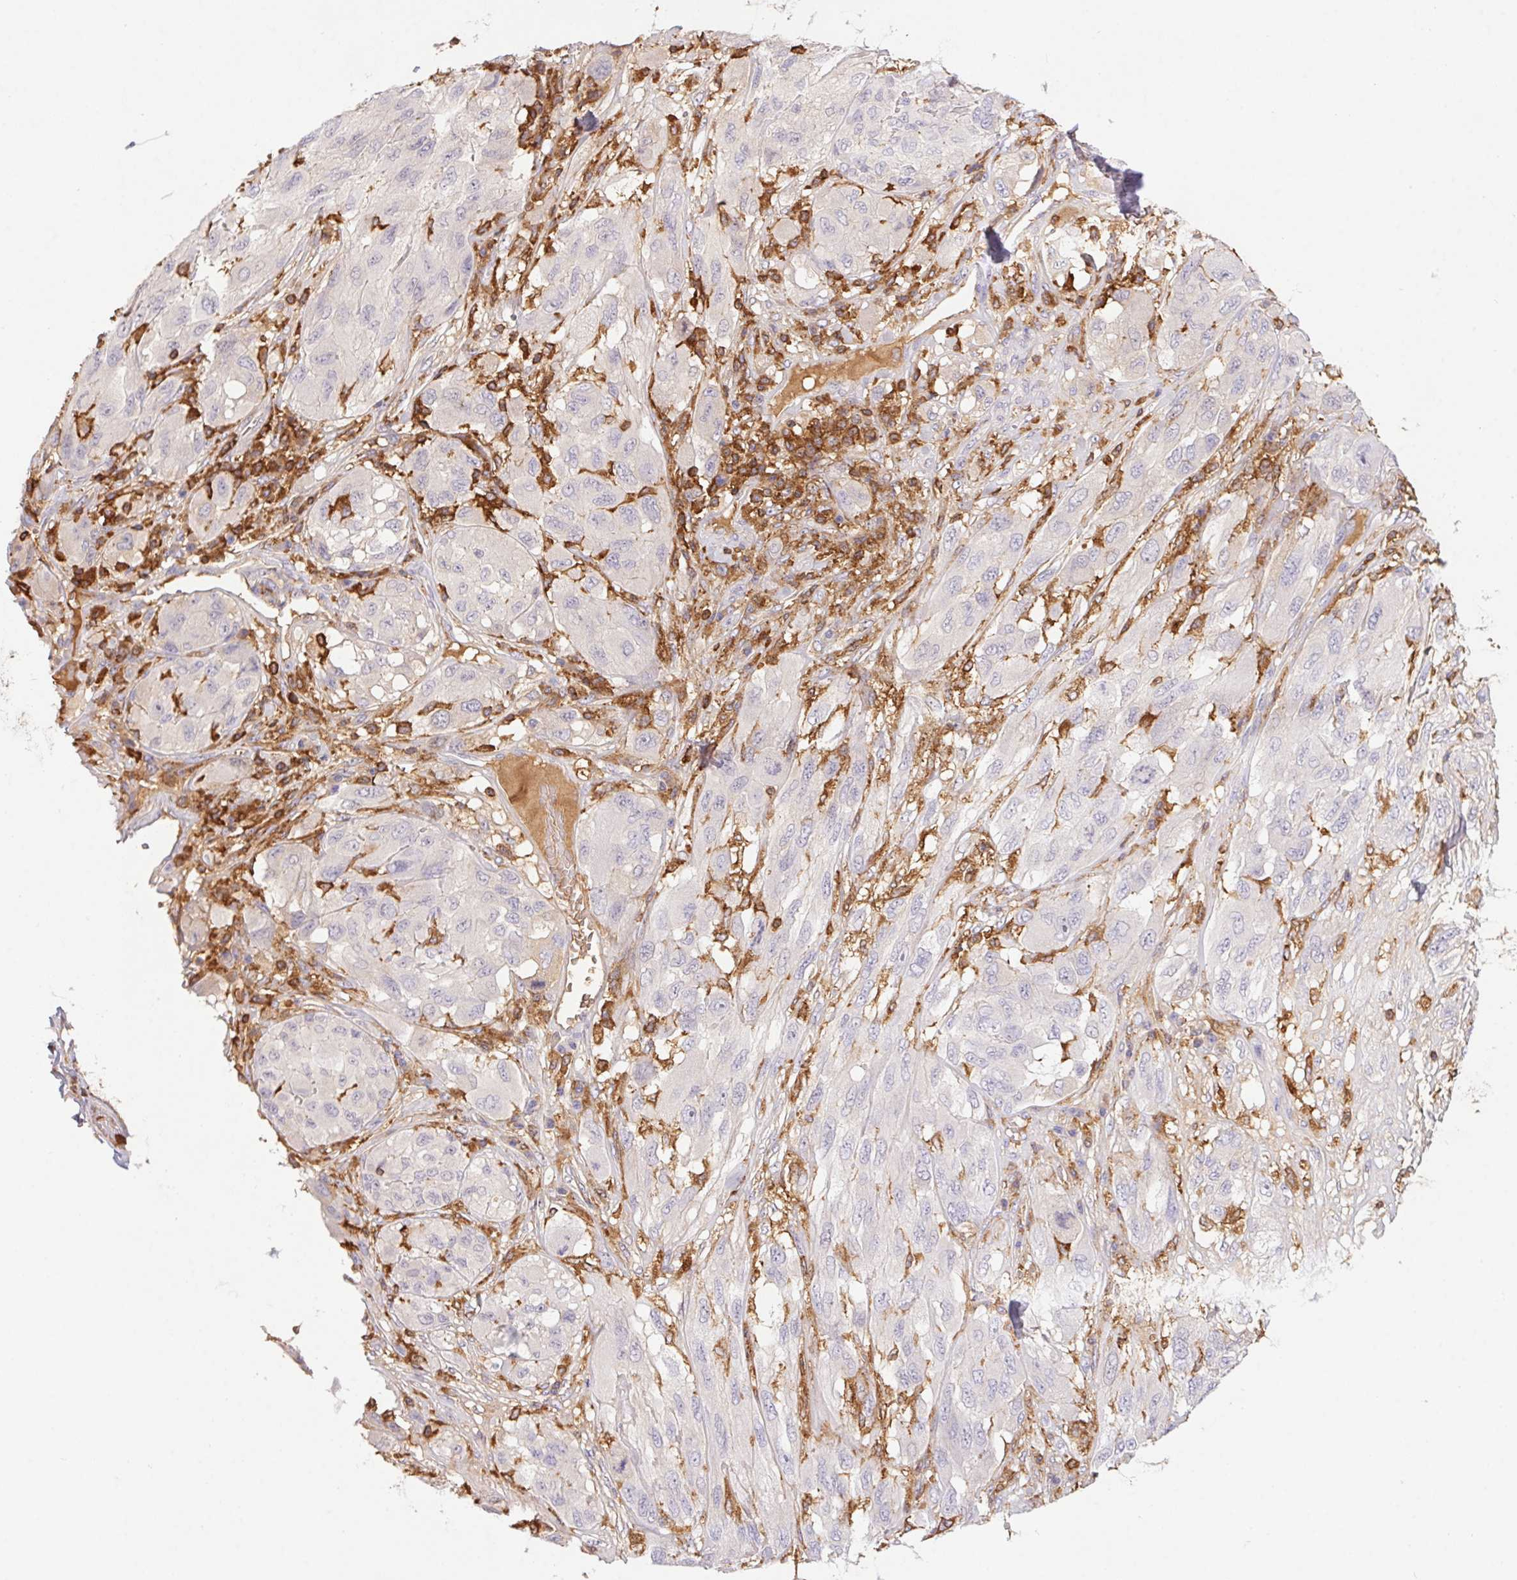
{"staining": {"intensity": "negative", "quantity": "none", "location": "none"}, "tissue": "melanoma", "cell_type": "Tumor cells", "image_type": "cancer", "snomed": [{"axis": "morphology", "description": "Malignant melanoma, NOS"}, {"axis": "topography", "description": "Skin"}], "caption": "The micrograph exhibits no staining of tumor cells in melanoma.", "gene": "APBB1IP", "patient": {"sex": "female", "age": 91}}